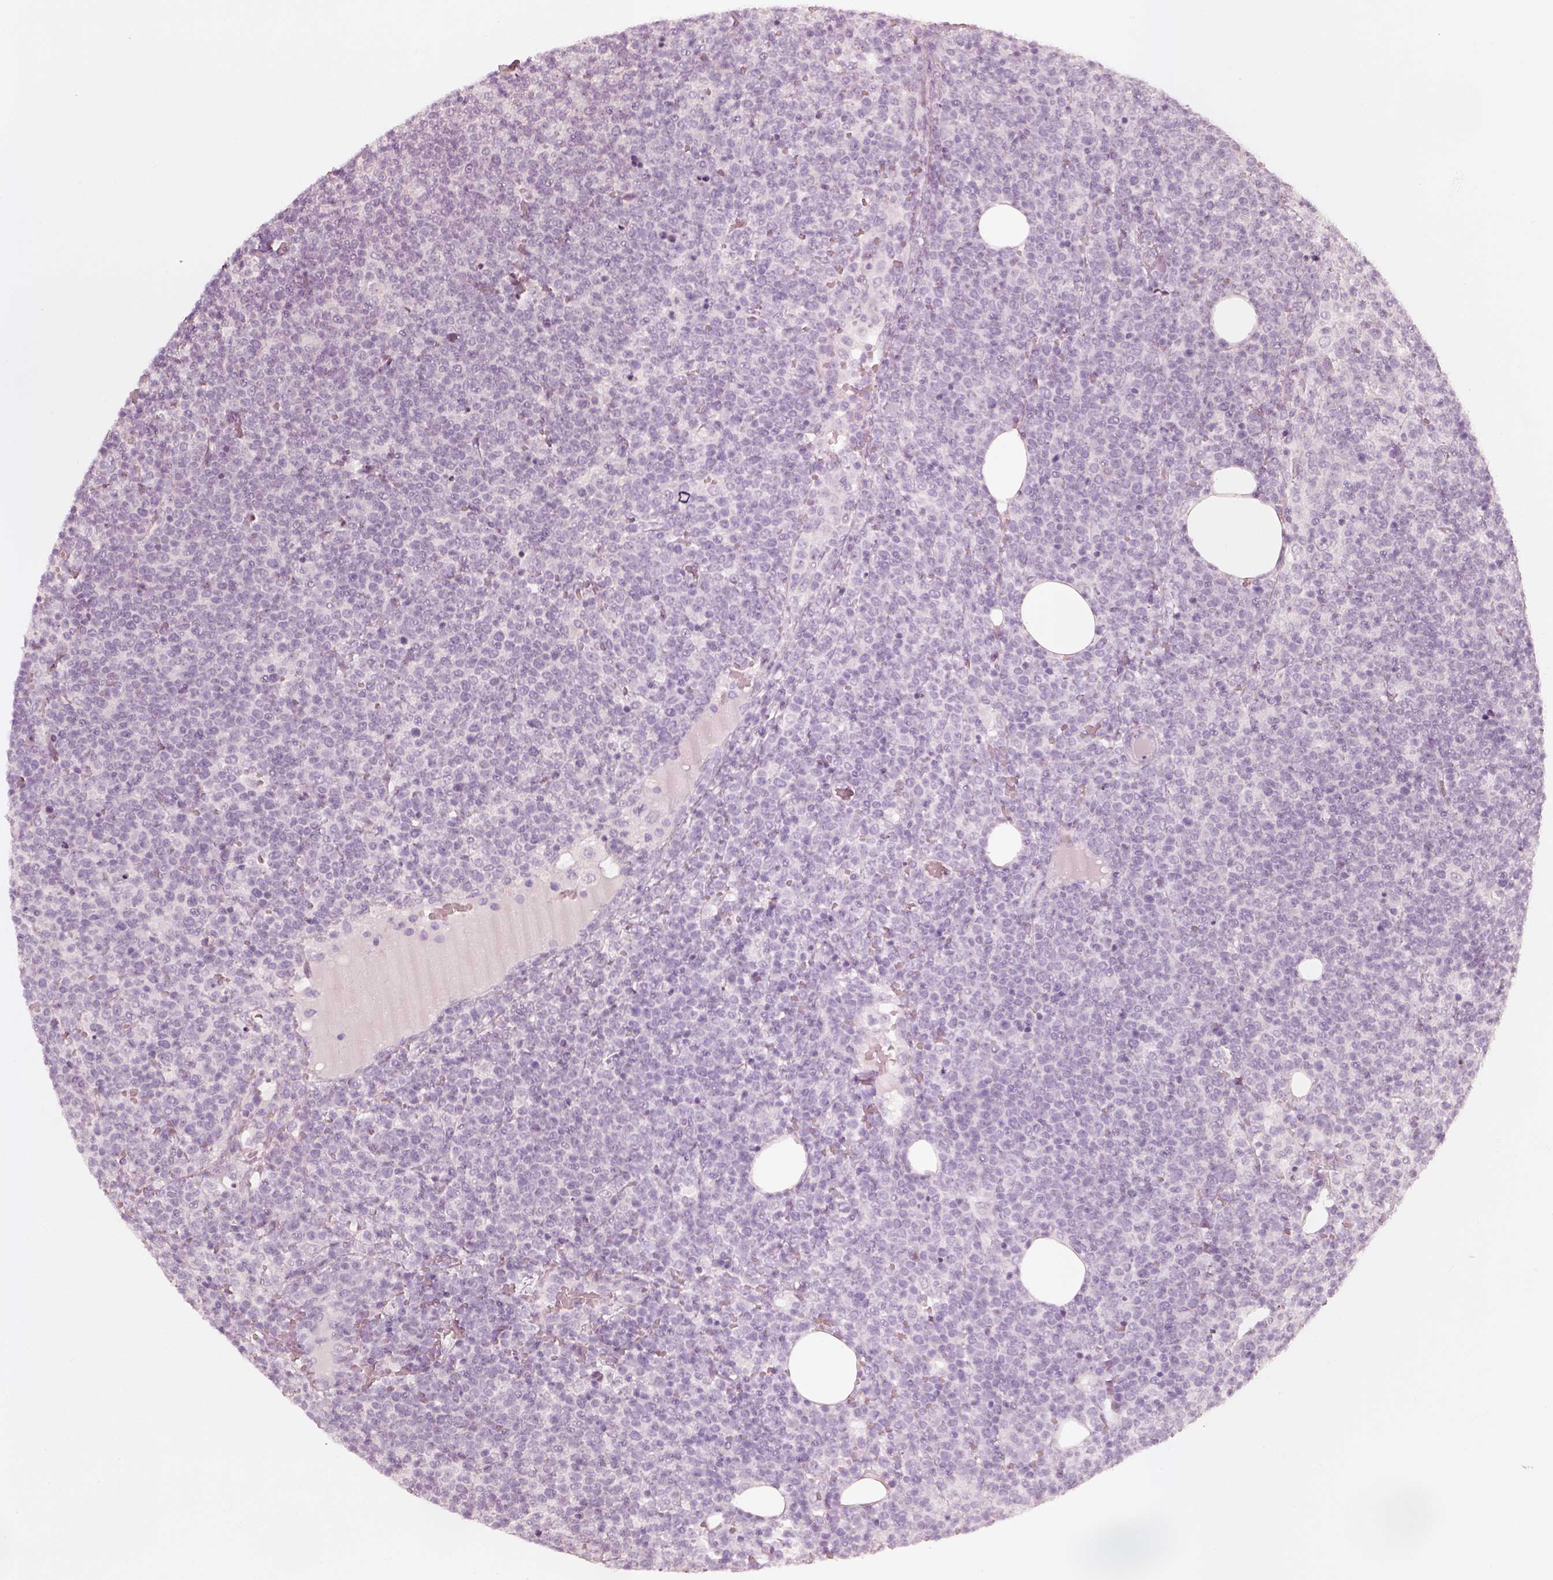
{"staining": {"intensity": "negative", "quantity": "none", "location": "none"}, "tissue": "lymphoma", "cell_type": "Tumor cells", "image_type": "cancer", "snomed": [{"axis": "morphology", "description": "Malignant lymphoma, non-Hodgkin's type, High grade"}, {"axis": "topography", "description": "Lymph node"}], "caption": "This is an IHC micrograph of human malignant lymphoma, non-Hodgkin's type (high-grade). There is no positivity in tumor cells.", "gene": "KRT72", "patient": {"sex": "male", "age": 61}}